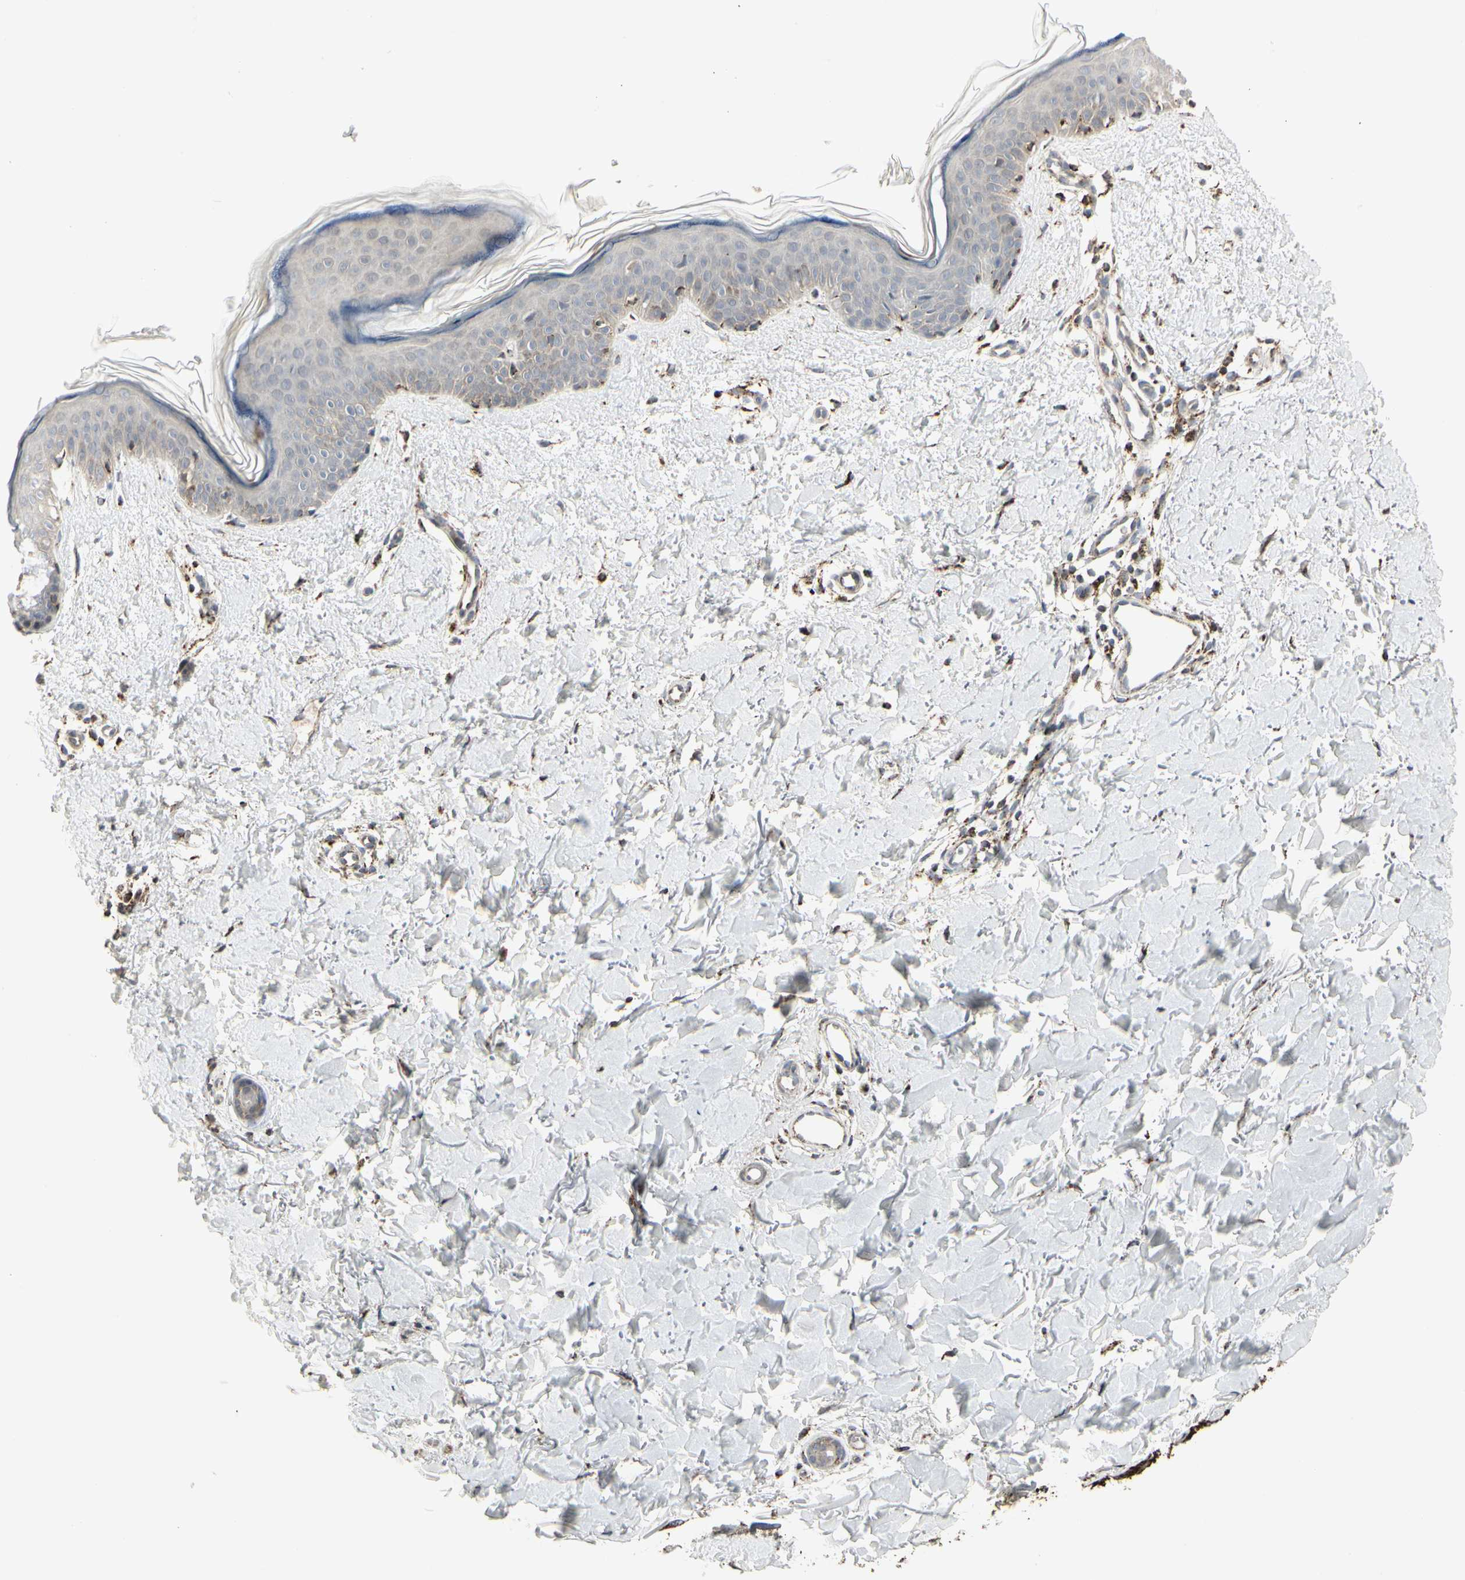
{"staining": {"intensity": "moderate", "quantity": "25%-75%", "location": "cytoplasmic/membranous"}, "tissue": "skin", "cell_type": "Fibroblasts", "image_type": "normal", "snomed": [{"axis": "morphology", "description": "Normal tissue, NOS"}, {"axis": "topography", "description": "Skin"}], "caption": "Fibroblasts demonstrate medium levels of moderate cytoplasmic/membranous positivity in about 25%-75% of cells in unremarkable human skin.", "gene": "TMEM176A", "patient": {"sex": "female", "age": 56}}